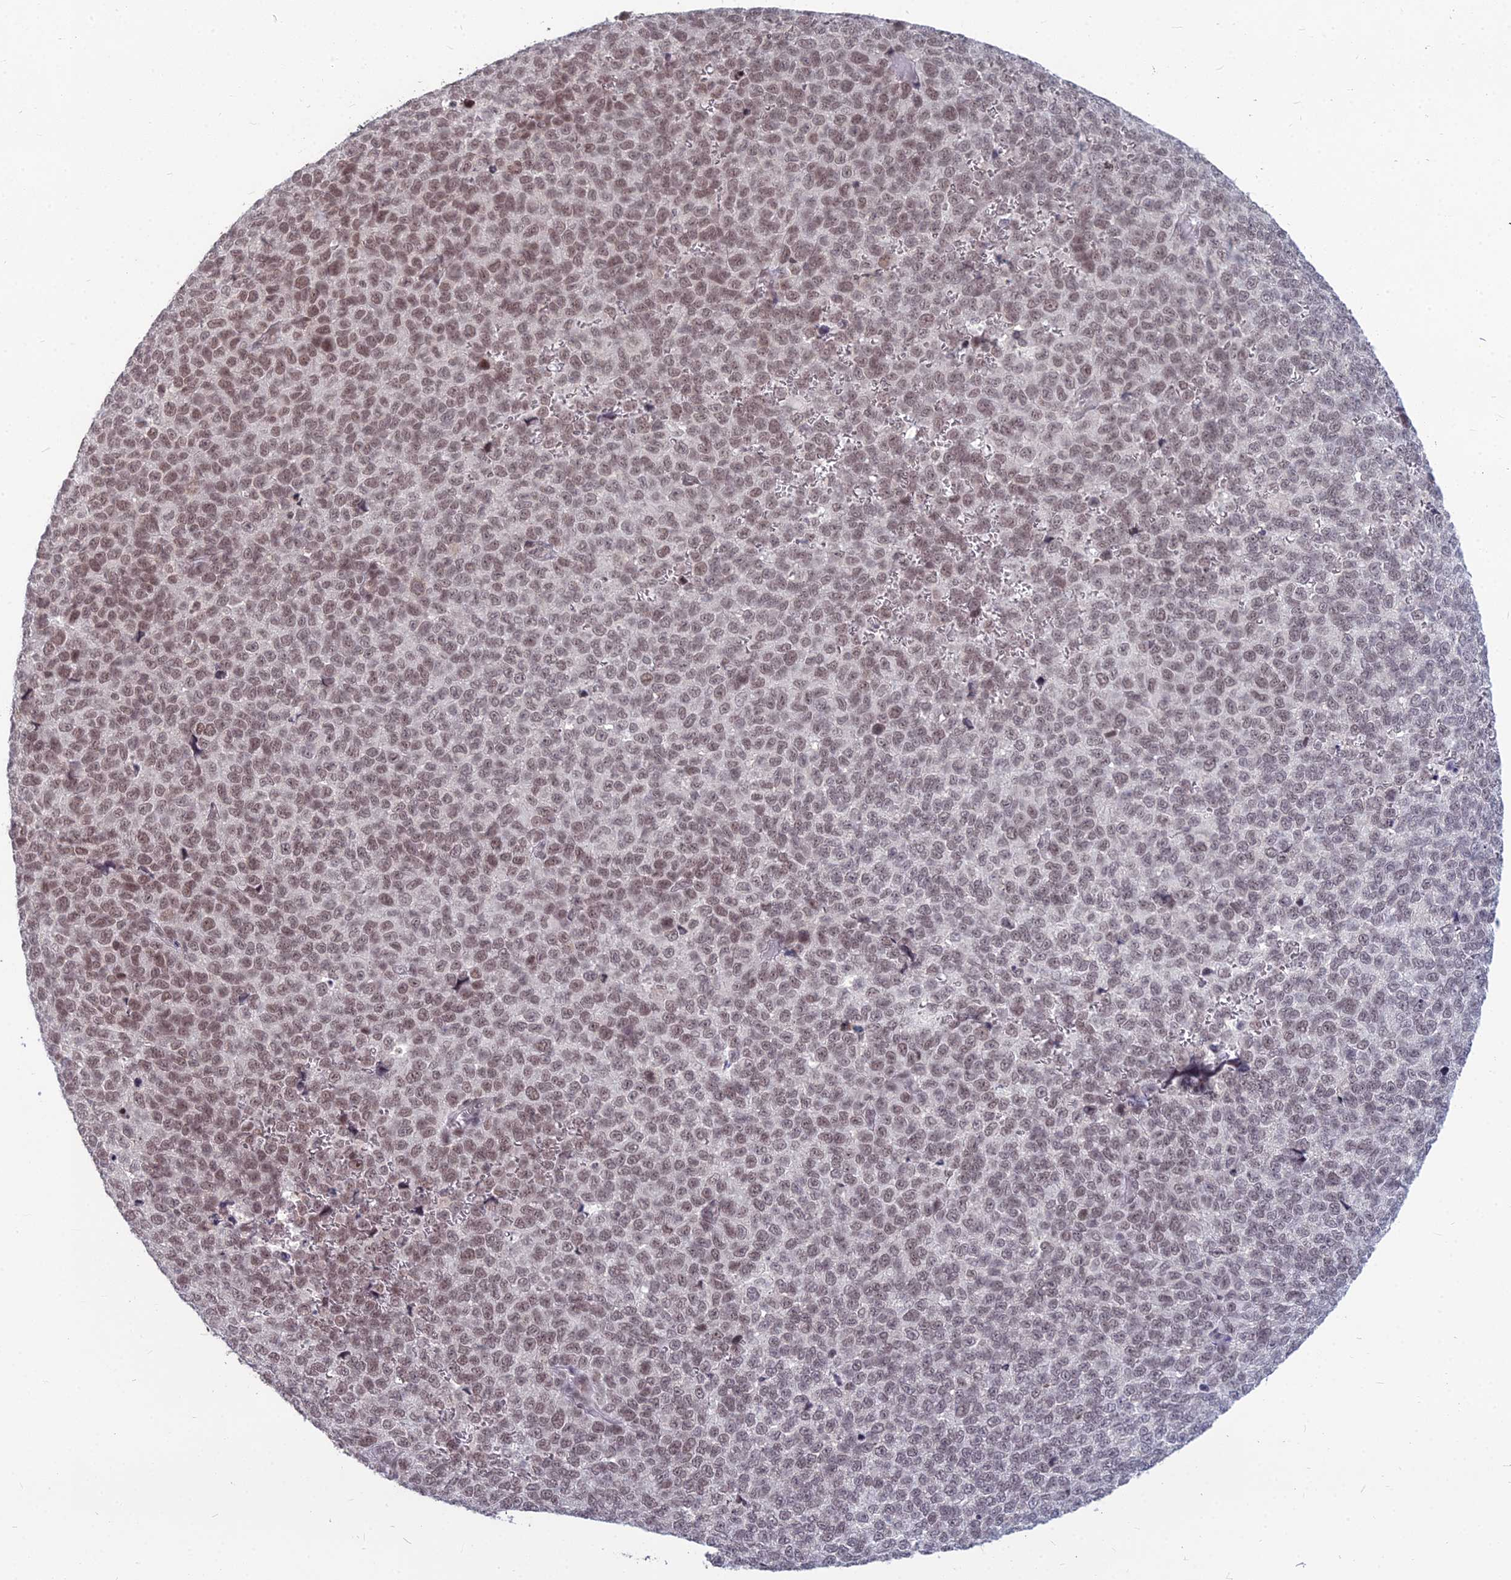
{"staining": {"intensity": "moderate", "quantity": "25%-75%", "location": "nuclear"}, "tissue": "melanoma", "cell_type": "Tumor cells", "image_type": "cancer", "snomed": [{"axis": "morphology", "description": "Malignant melanoma, NOS"}, {"axis": "topography", "description": "Nose, NOS"}], "caption": "Moderate nuclear staining is appreciated in approximately 25%-75% of tumor cells in malignant melanoma. (Stains: DAB in brown, nuclei in blue, Microscopy: brightfield microscopy at high magnification).", "gene": "KAT7", "patient": {"sex": "female", "age": 48}}